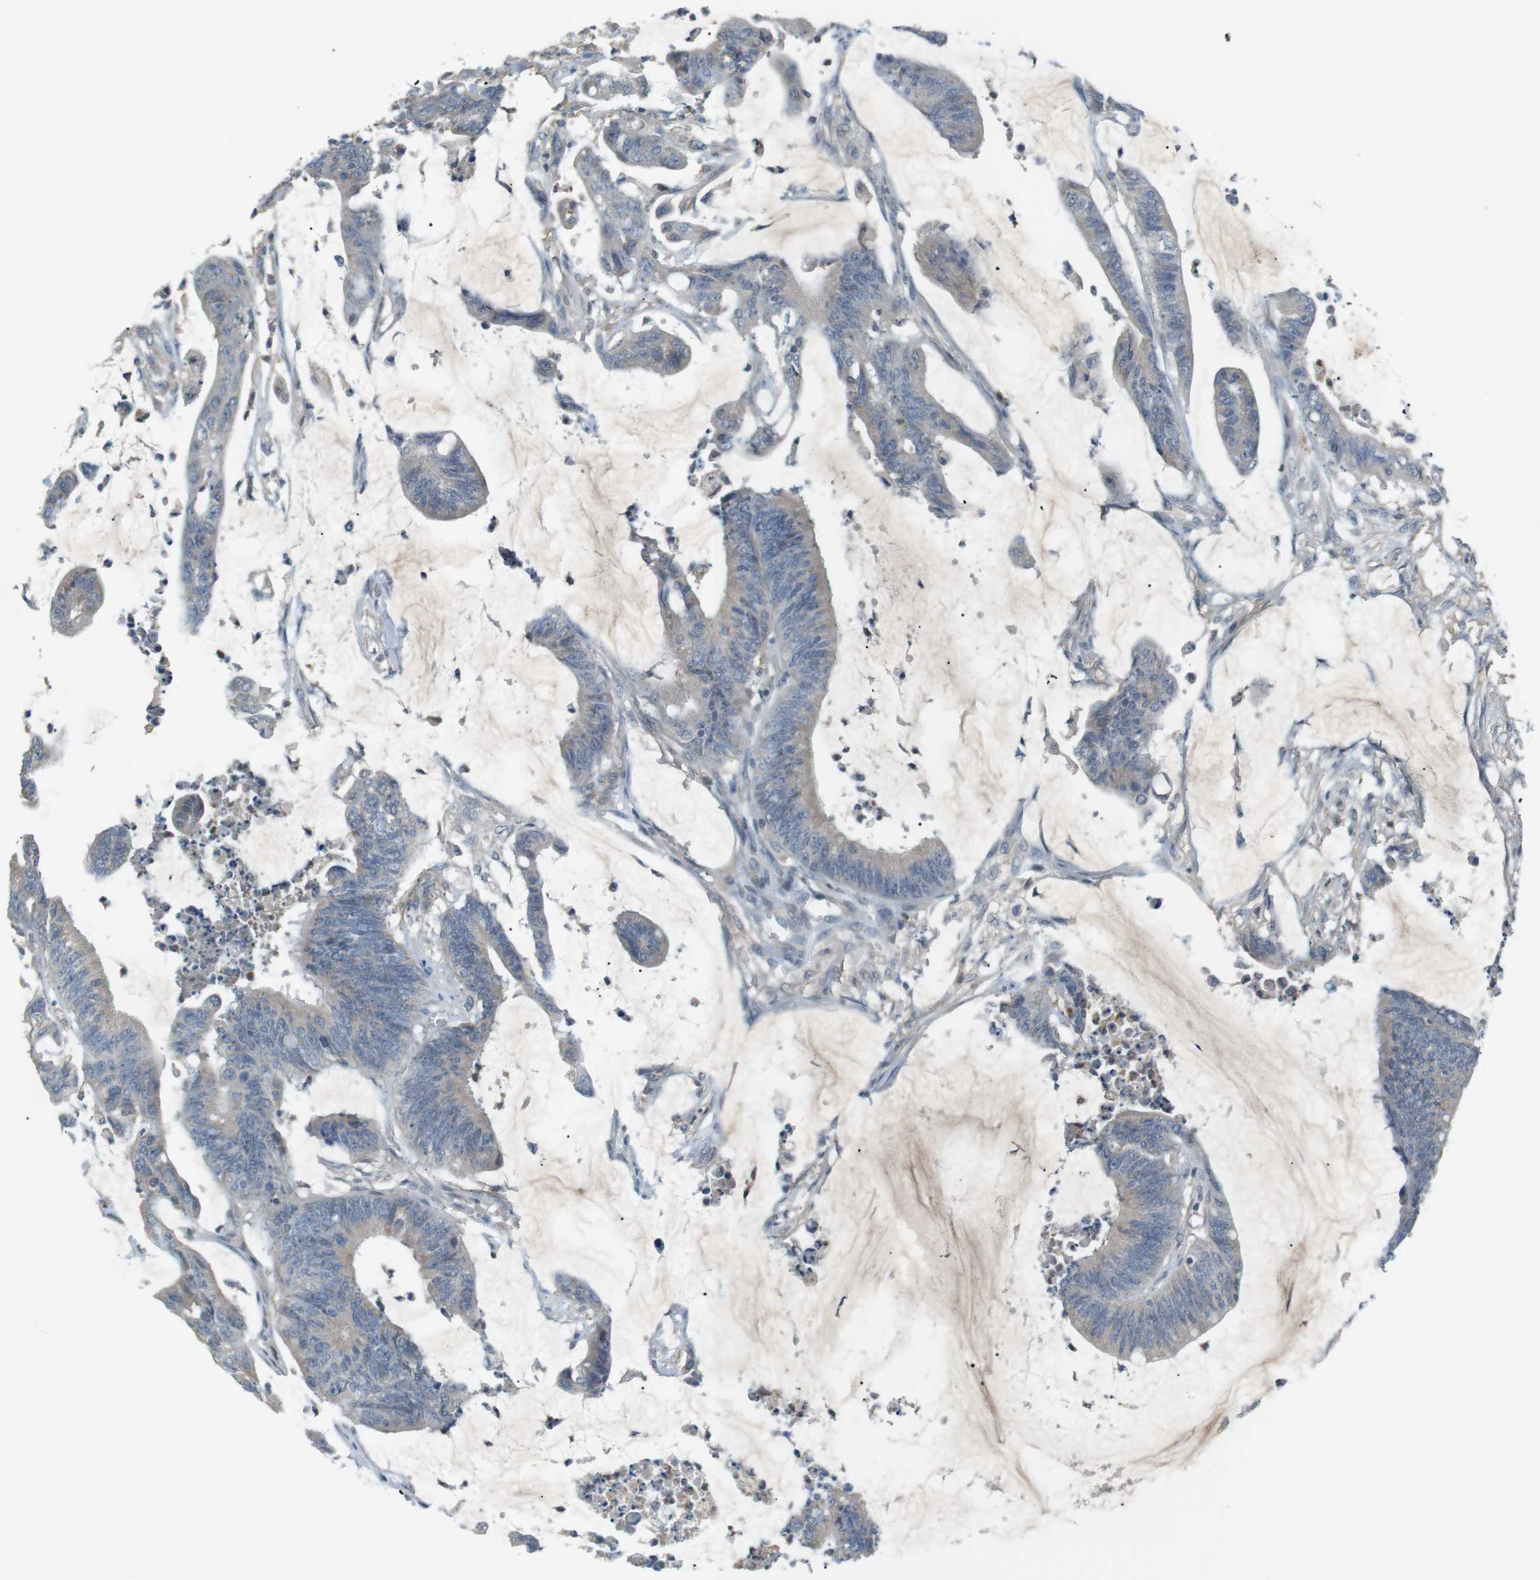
{"staining": {"intensity": "negative", "quantity": "none", "location": "none"}, "tissue": "colorectal cancer", "cell_type": "Tumor cells", "image_type": "cancer", "snomed": [{"axis": "morphology", "description": "Adenocarcinoma, NOS"}, {"axis": "topography", "description": "Rectum"}], "caption": "A micrograph of colorectal cancer stained for a protein shows no brown staining in tumor cells. The staining is performed using DAB (3,3'-diaminobenzidine) brown chromogen with nuclei counter-stained in using hematoxylin.", "gene": "RTN3", "patient": {"sex": "female", "age": 66}}